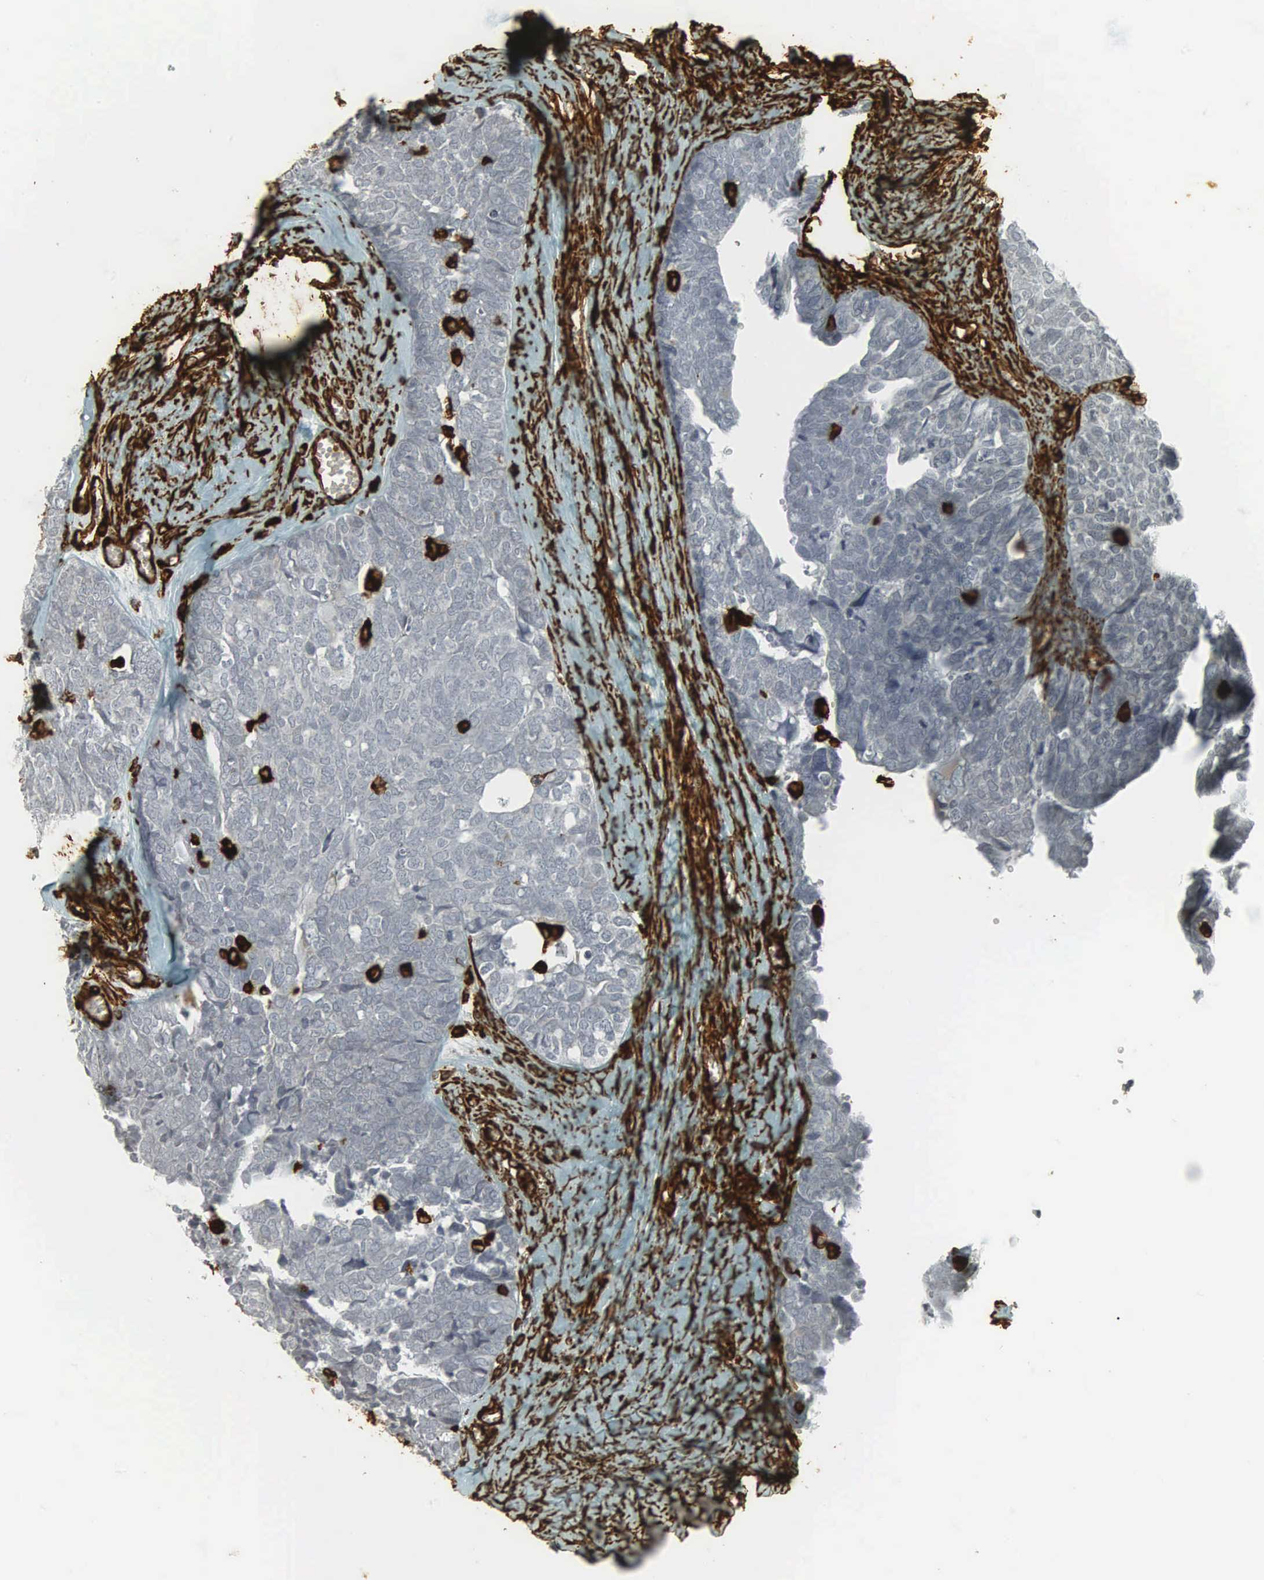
{"staining": {"intensity": "moderate", "quantity": "<25%", "location": "cytoplasmic/membranous"}, "tissue": "ovarian cancer", "cell_type": "Tumor cells", "image_type": "cancer", "snomed": [{"axis": "morphology", "description": "Cystadenocarcinoma, serous, NOS"}, {"axis": "topography", "description": "Ovary"}], "caption": "Ovarian cancer (serous cystadenocarcinoma) tissue displays moderate cytoplasmic/membranous staining in about <25% of tumor cells, visualized by immunohistochemistry.", "gene": "VIM", "patient": {"sex": "female", "age": 77}}